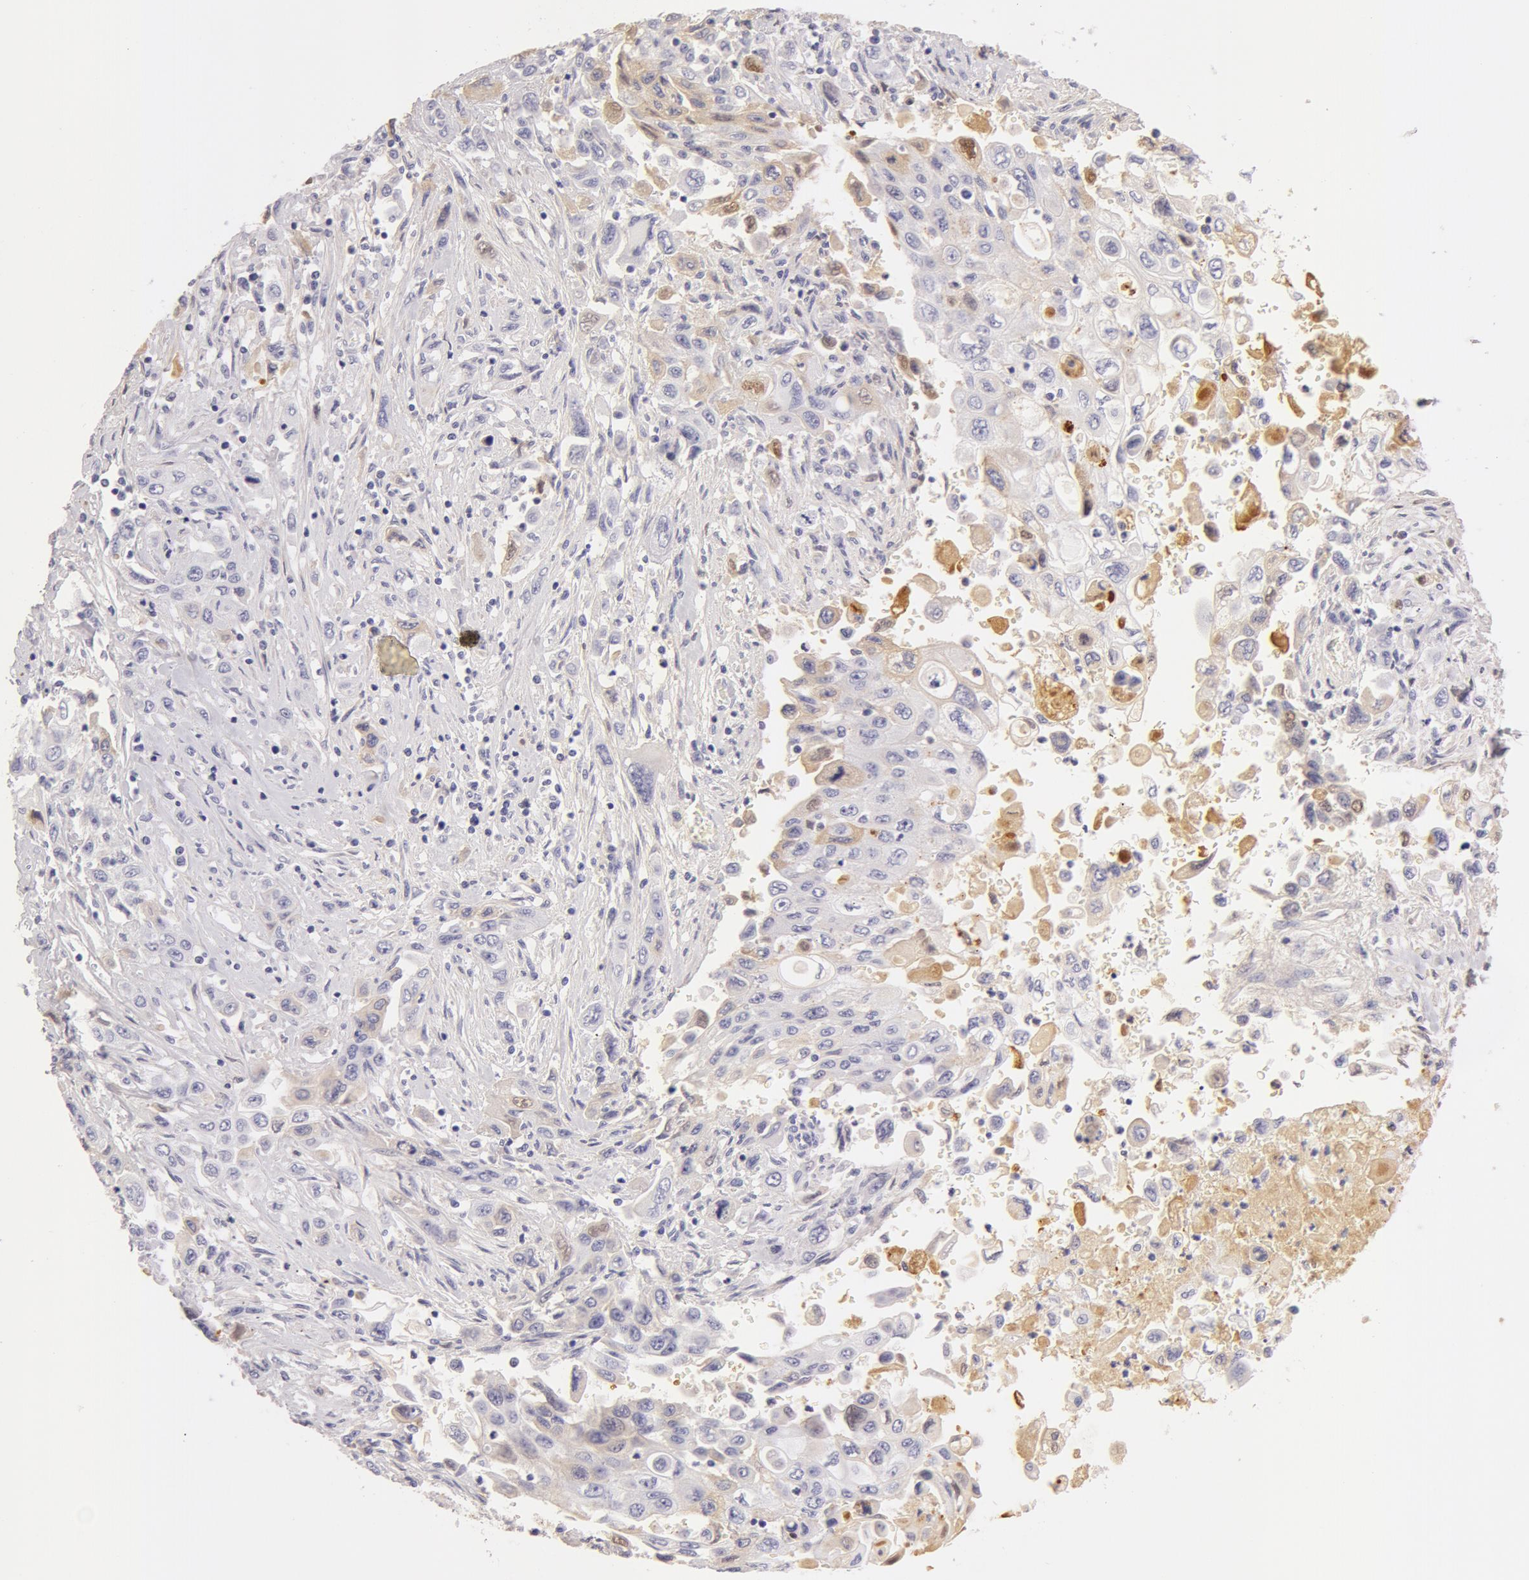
{"staining": {"intensity": "negative", "quantity": "none", "location": "none"}, "tissue": "pancreatic cancer", "cell_type": "Tumor cells", "image_type": "cancer", "snomed": [{"axis": "morphology", "description": "Adenocarcinoma, NOS"}, {"axis": "topography", "description": "Pancreas"}], "caption": "DAB (3,3'-diaminobenzidine) immunohistochemical staining of human pancreatic adenocarcinoma reveals no significant positivity in tumor cells.", "gene": "AHSG", "patient": {"sex": "male", "age": 70}}